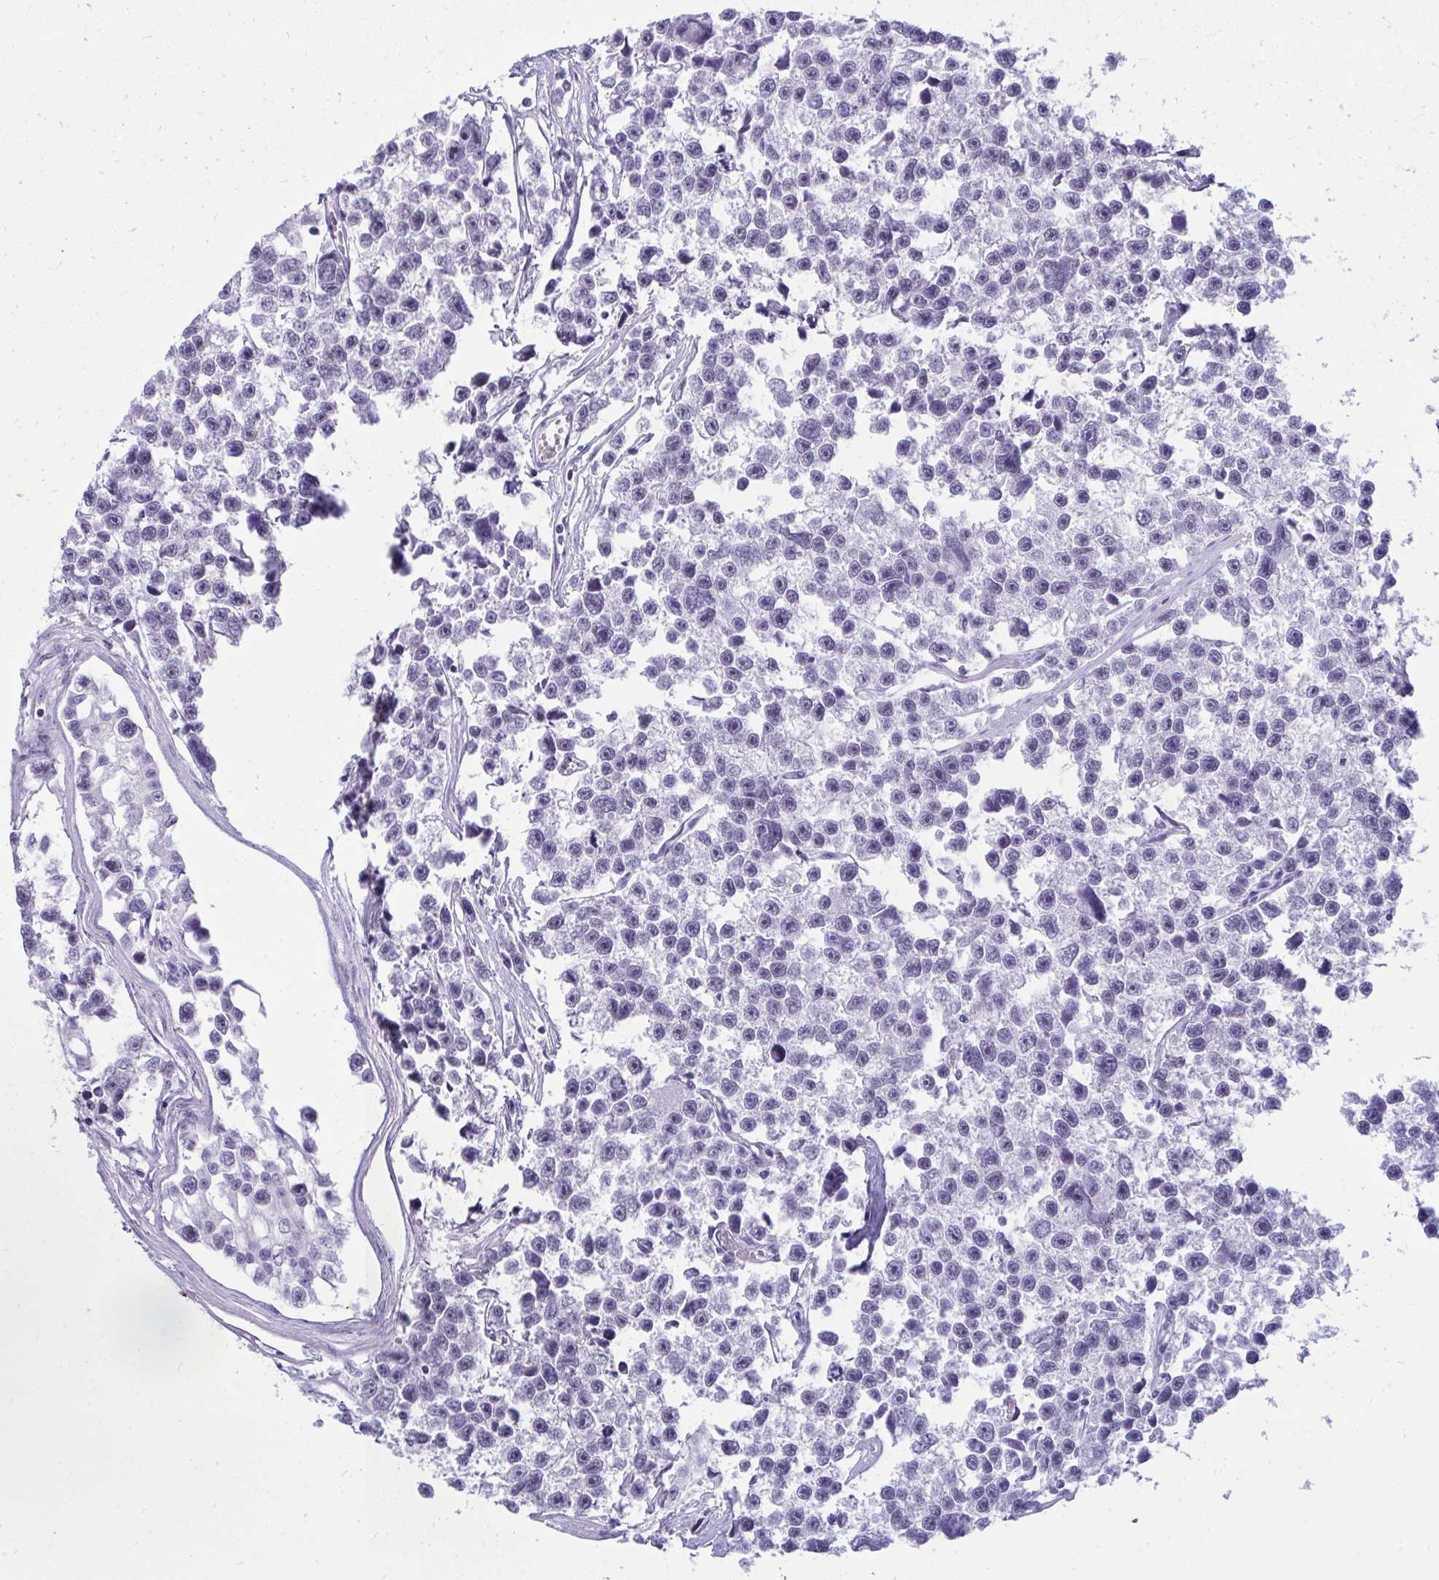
{"staining": {"intensity": "negative", "quantity": "none", "location": "none"}, "tissue": "testis cancer", "cell_type": "Tumor cells", "image_type": "cancer", "snomed": [{"axis": "morphology", "description": "Seminoma, NOS"}, {"axis": "topography", "description": "Testis"}], "caption": "Tumor cells are negative for brown protein staining in testis seminoma. The staining was performed using DAB to visualize the protein expression in brown, while the nuclei were stained in blue with hematoxylin (Magnification: 20x).", "gene": "OR5F1", "patient": {"sex": "male", "age": 26}}